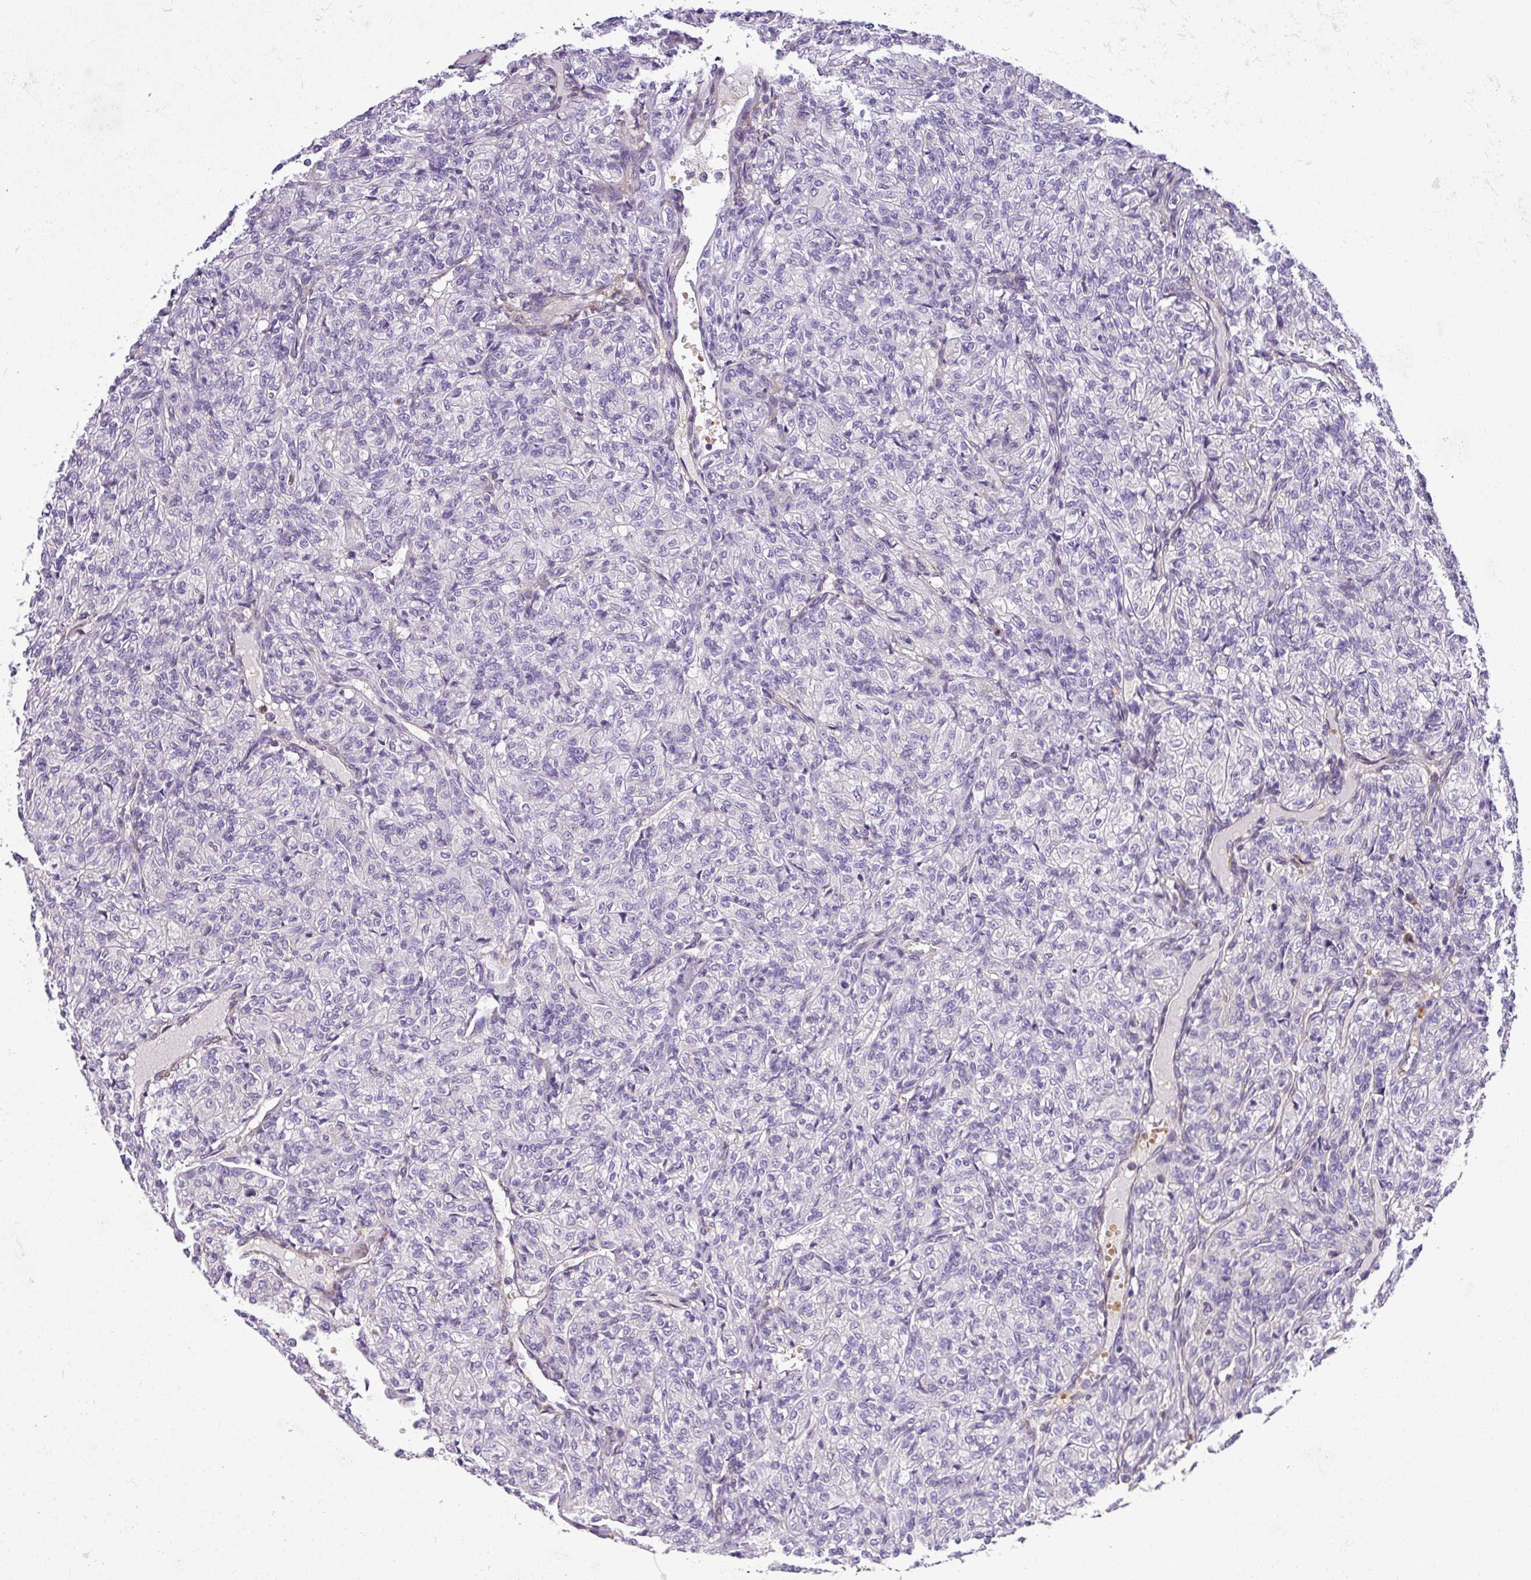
{"staining": {"intensity": "negative", "quantity": "none", "location": "none"}, "tissue": "renal cancer", "cell_type": "Tumor cells", "image_type": "cancer", "snomed": [{"axis": "morphology", "description": "Adenocarcinoma, NOS"}, {"axis": "topography", "description": "Kidney"}], "caption": "Tumor cells are negative for brown protein staining in renal adenocarcinoma. (DAB (3,3'-diaminobenzidine) IHC visualized using brightfield microscopy, high magnification).", "gene": "NBEAL2", "patient": {"sex": "male", "age": 77}}